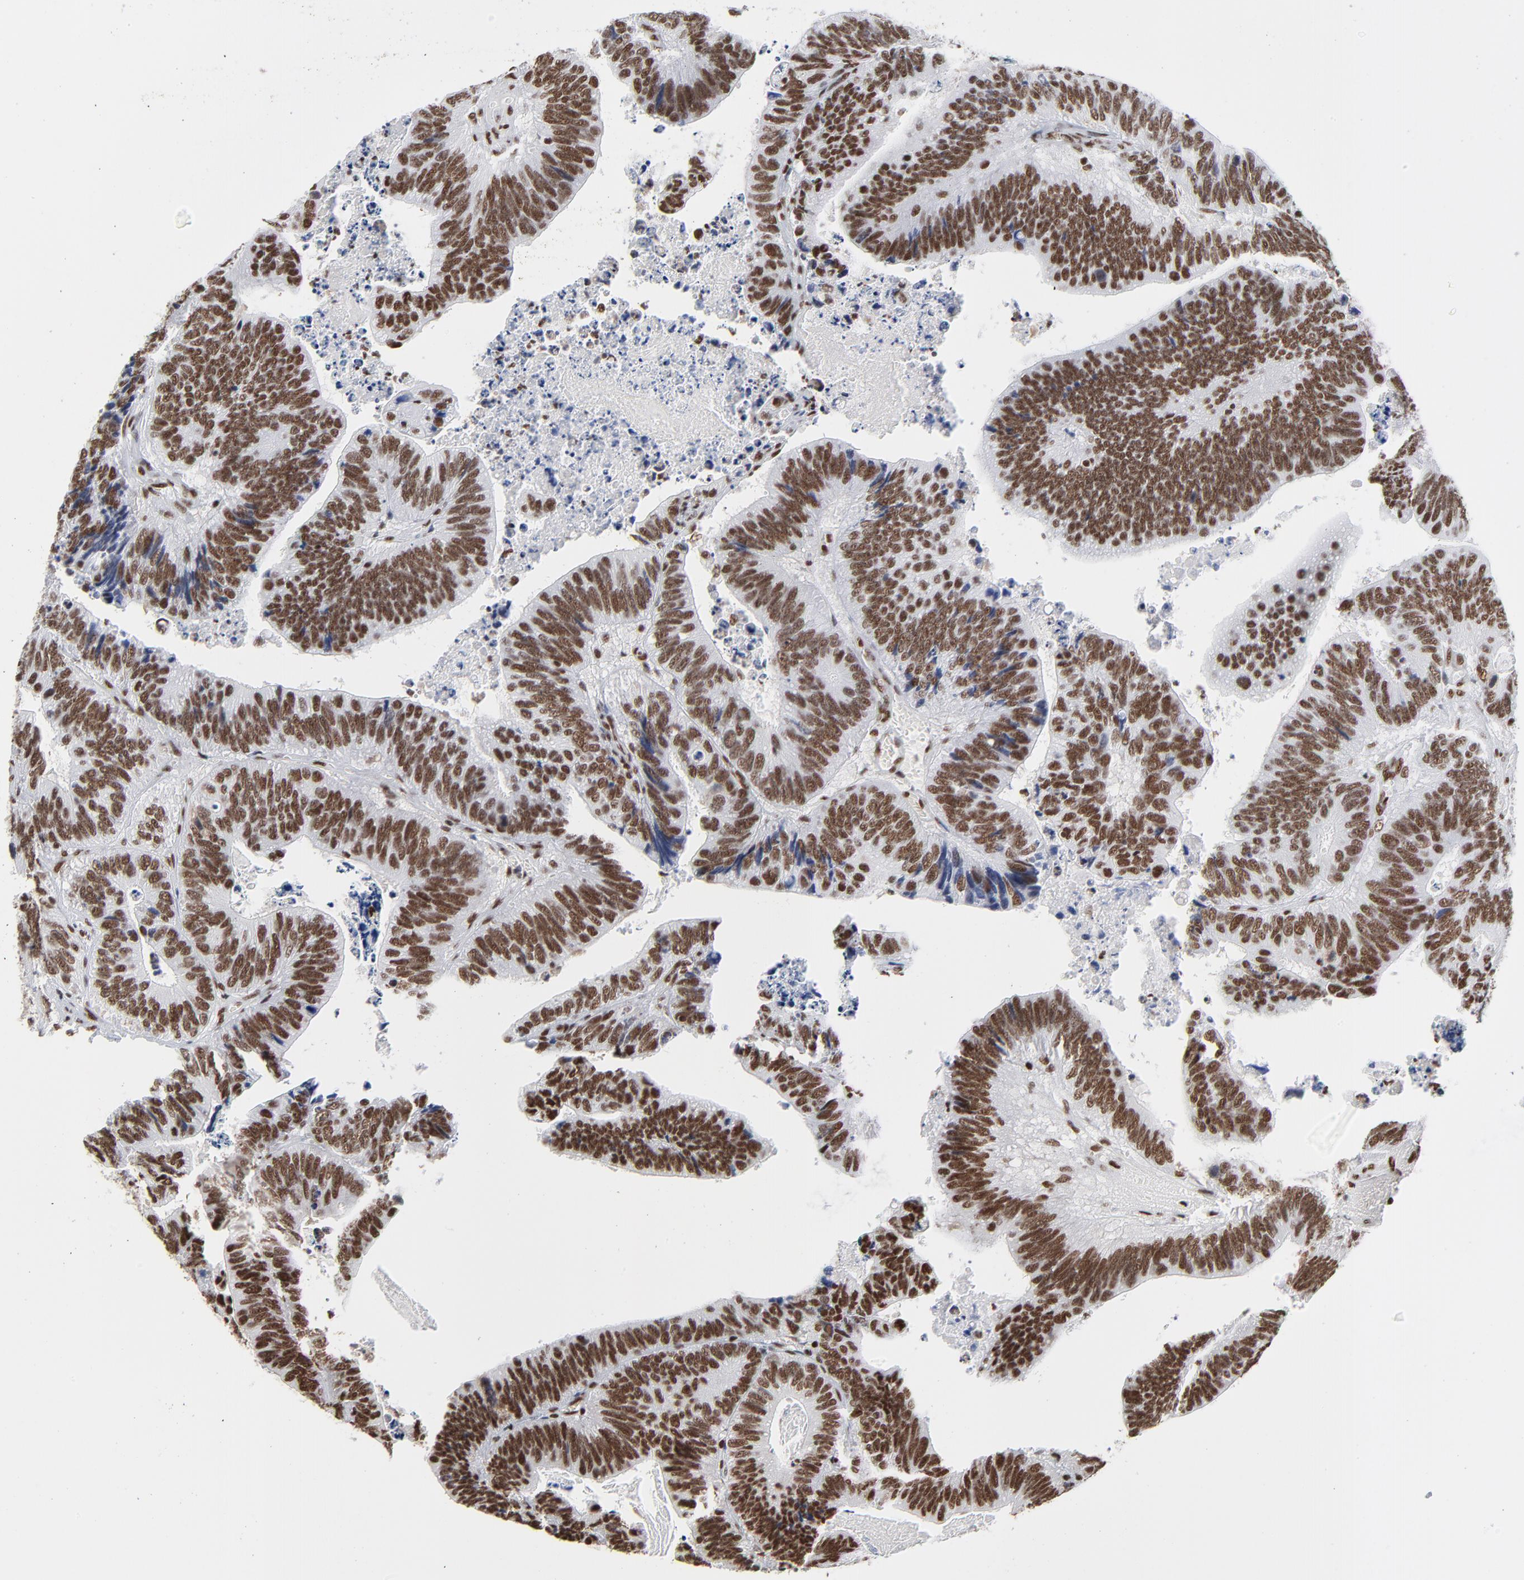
{"staining": {"intensity": "strong", "quantity": ">75%", "location": "nuclear"}, "tissue": "colorectal cancer", "cell_type": "Tumor cells", "image_type": "cancer", "snomed": [{"axis": "morphology", "description": "Adenocarcinoma, NOS"}, {"axis": "topography", "description": "Colon"}], "caption": "Protein expression analysis of human colorectal adenocarcinoma reveals strong nuclear staining in about >75% of tumor cells. (DAB IHC with brightfield microscopy, high magnification).", "gene": "CREB1", "patient": {"sex": "male", "age": 72}}